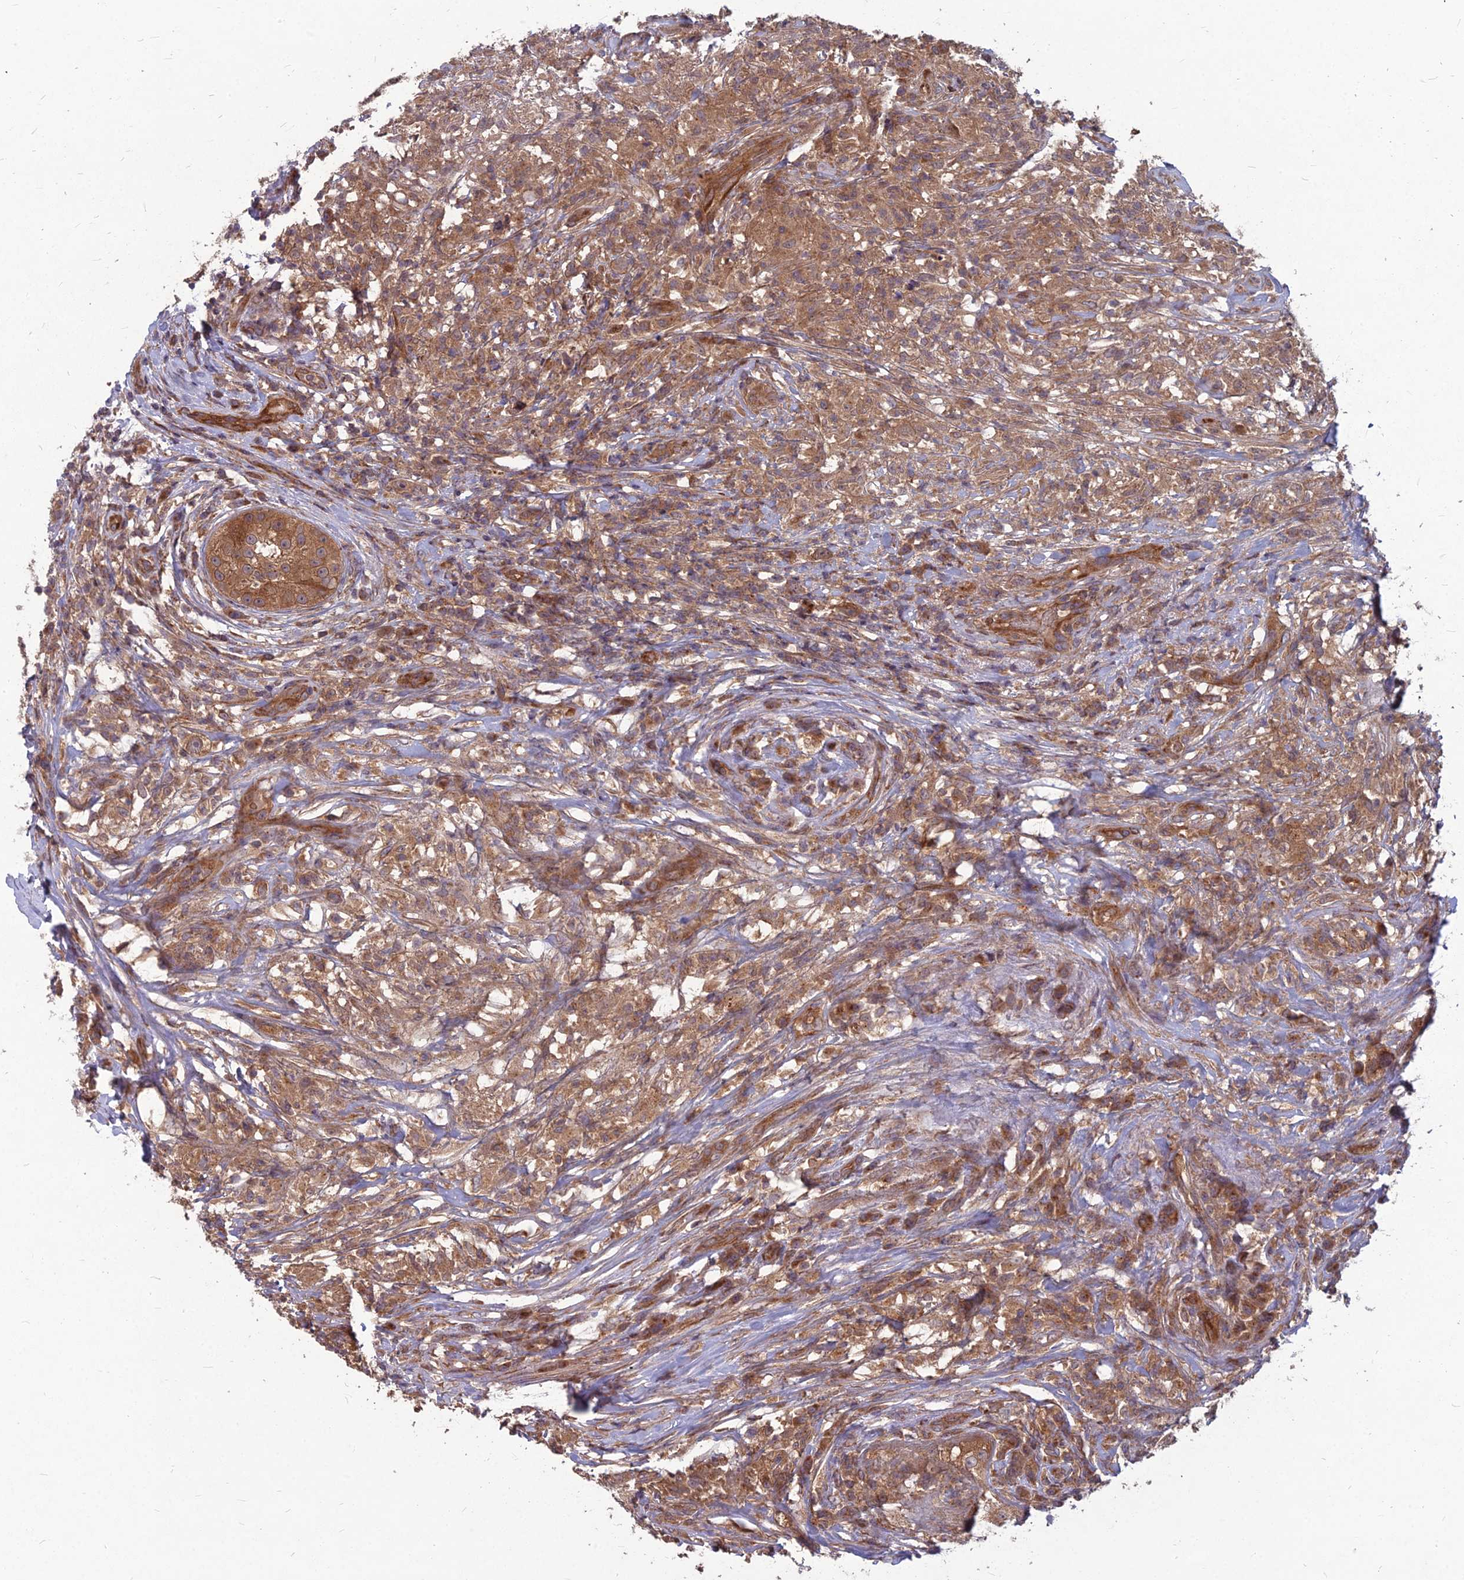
{"staining": {"intensity": "moderate", "quantity": ">75%", "location": "cytoplasmic/membranous"}, "tissue": "testis cancer", "cell_type": "Tumor cells", "image_type": "cancer", "snomed": [{"axis": "morphology", "description": "Seminoma, NOS"}, {"axis": "topography", "description": "Testis"}], "caption": "Protein analysis of testis cancer (seminoma) tissue reveals moderate cytoplasmic/membranous staining in approximately >75% of tumor cells.", "gene": "MFSD8", "patient": {"sex": "male", "age": 49}}